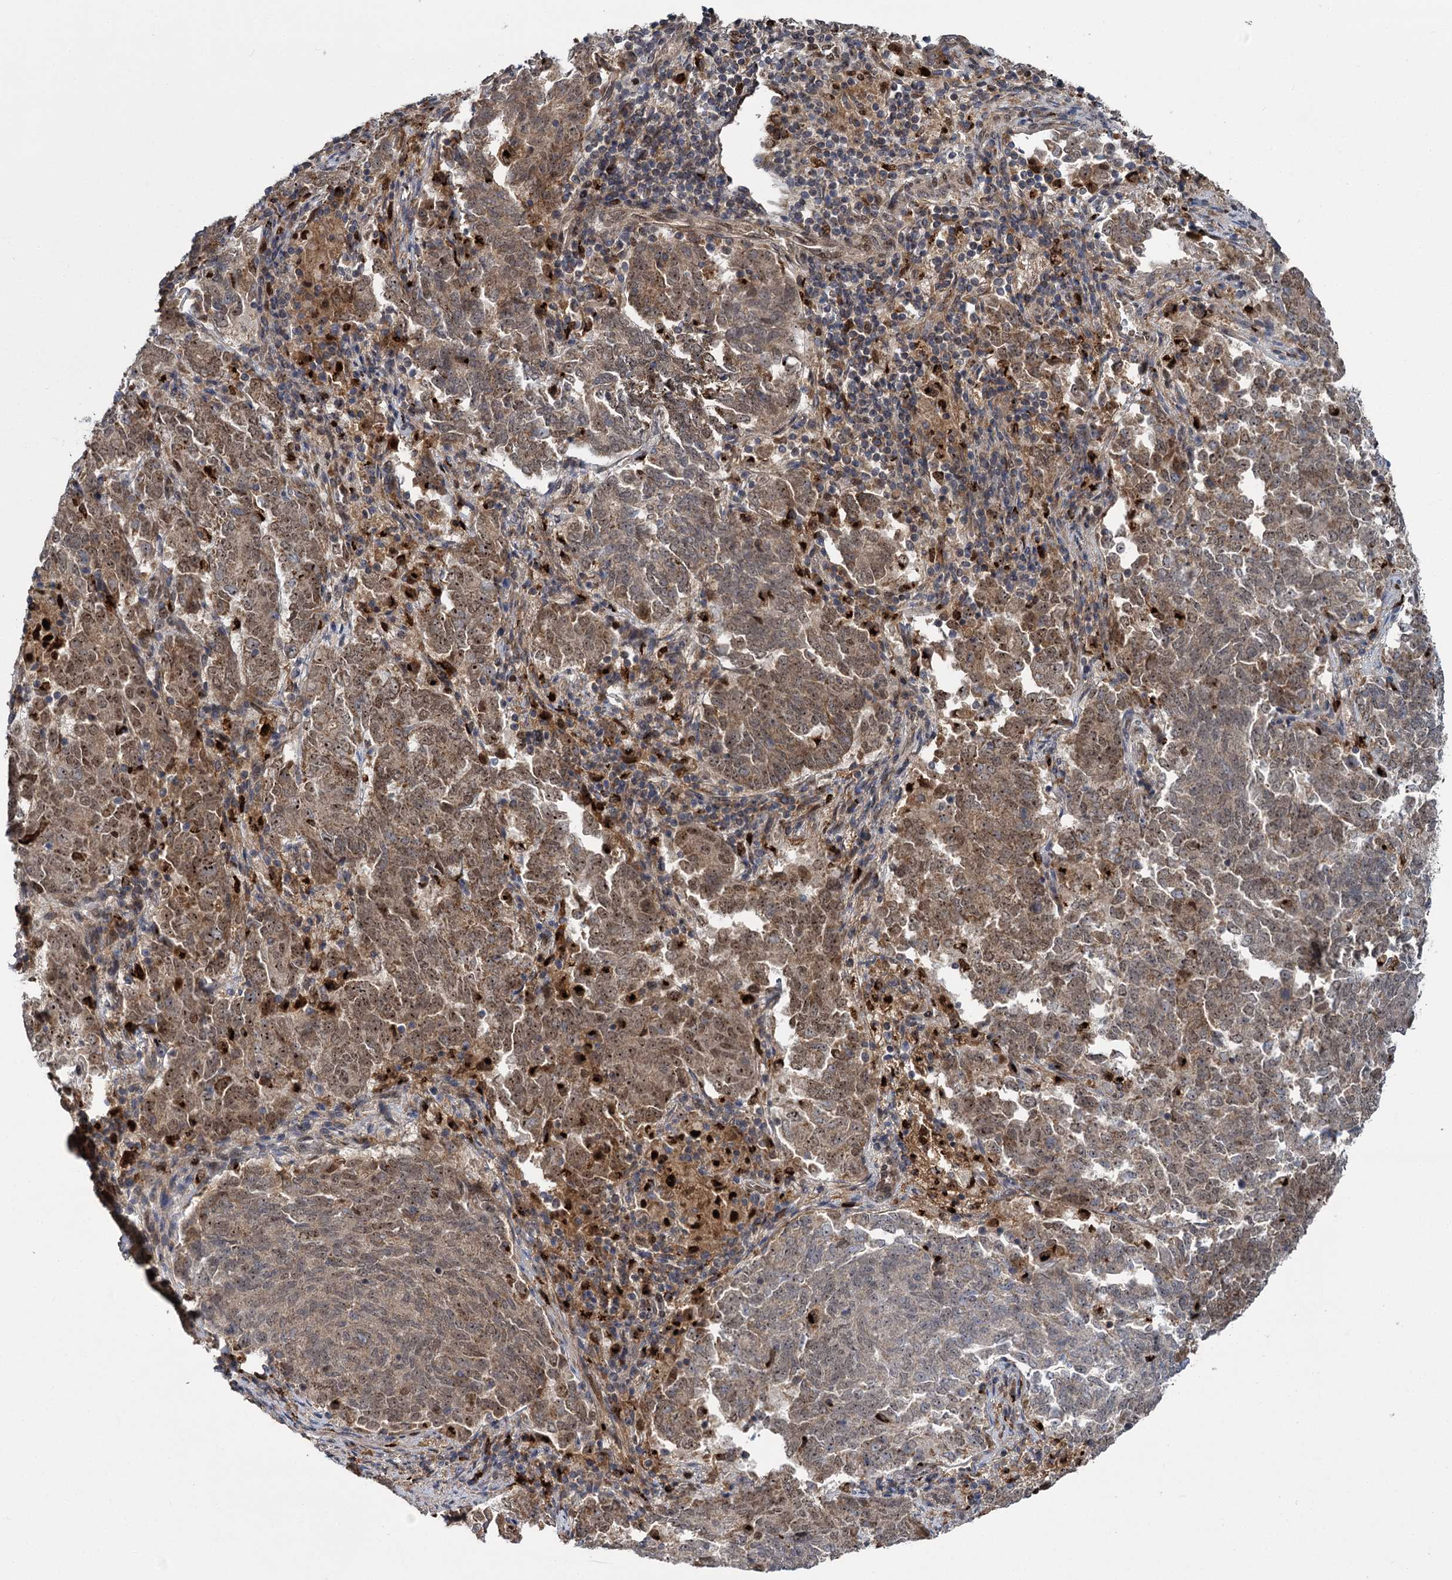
{"staining": {"intensity": "moderate", "quantity": ">75%", "location": "cytoplasmic/membranous,nuclear"}, "tissue": "endometrial cancer", "cell_type": "Tumor cells", "image_type": "cancer", "snomed": [{"axis": "morphology", "description": "Adenocarcinoma, NOS"}, {"axis": "topography", "description": "Endometrium"}], "caption": "Brown immunohistochemical staining in adenocarcinoma (endometrial) reveals moderate cytoplasmic/membranous and nuclear staining in about >75% of tumor cells.", "gene": "GAL3ST4", "patient": {"sex": "female", "age": 80}}